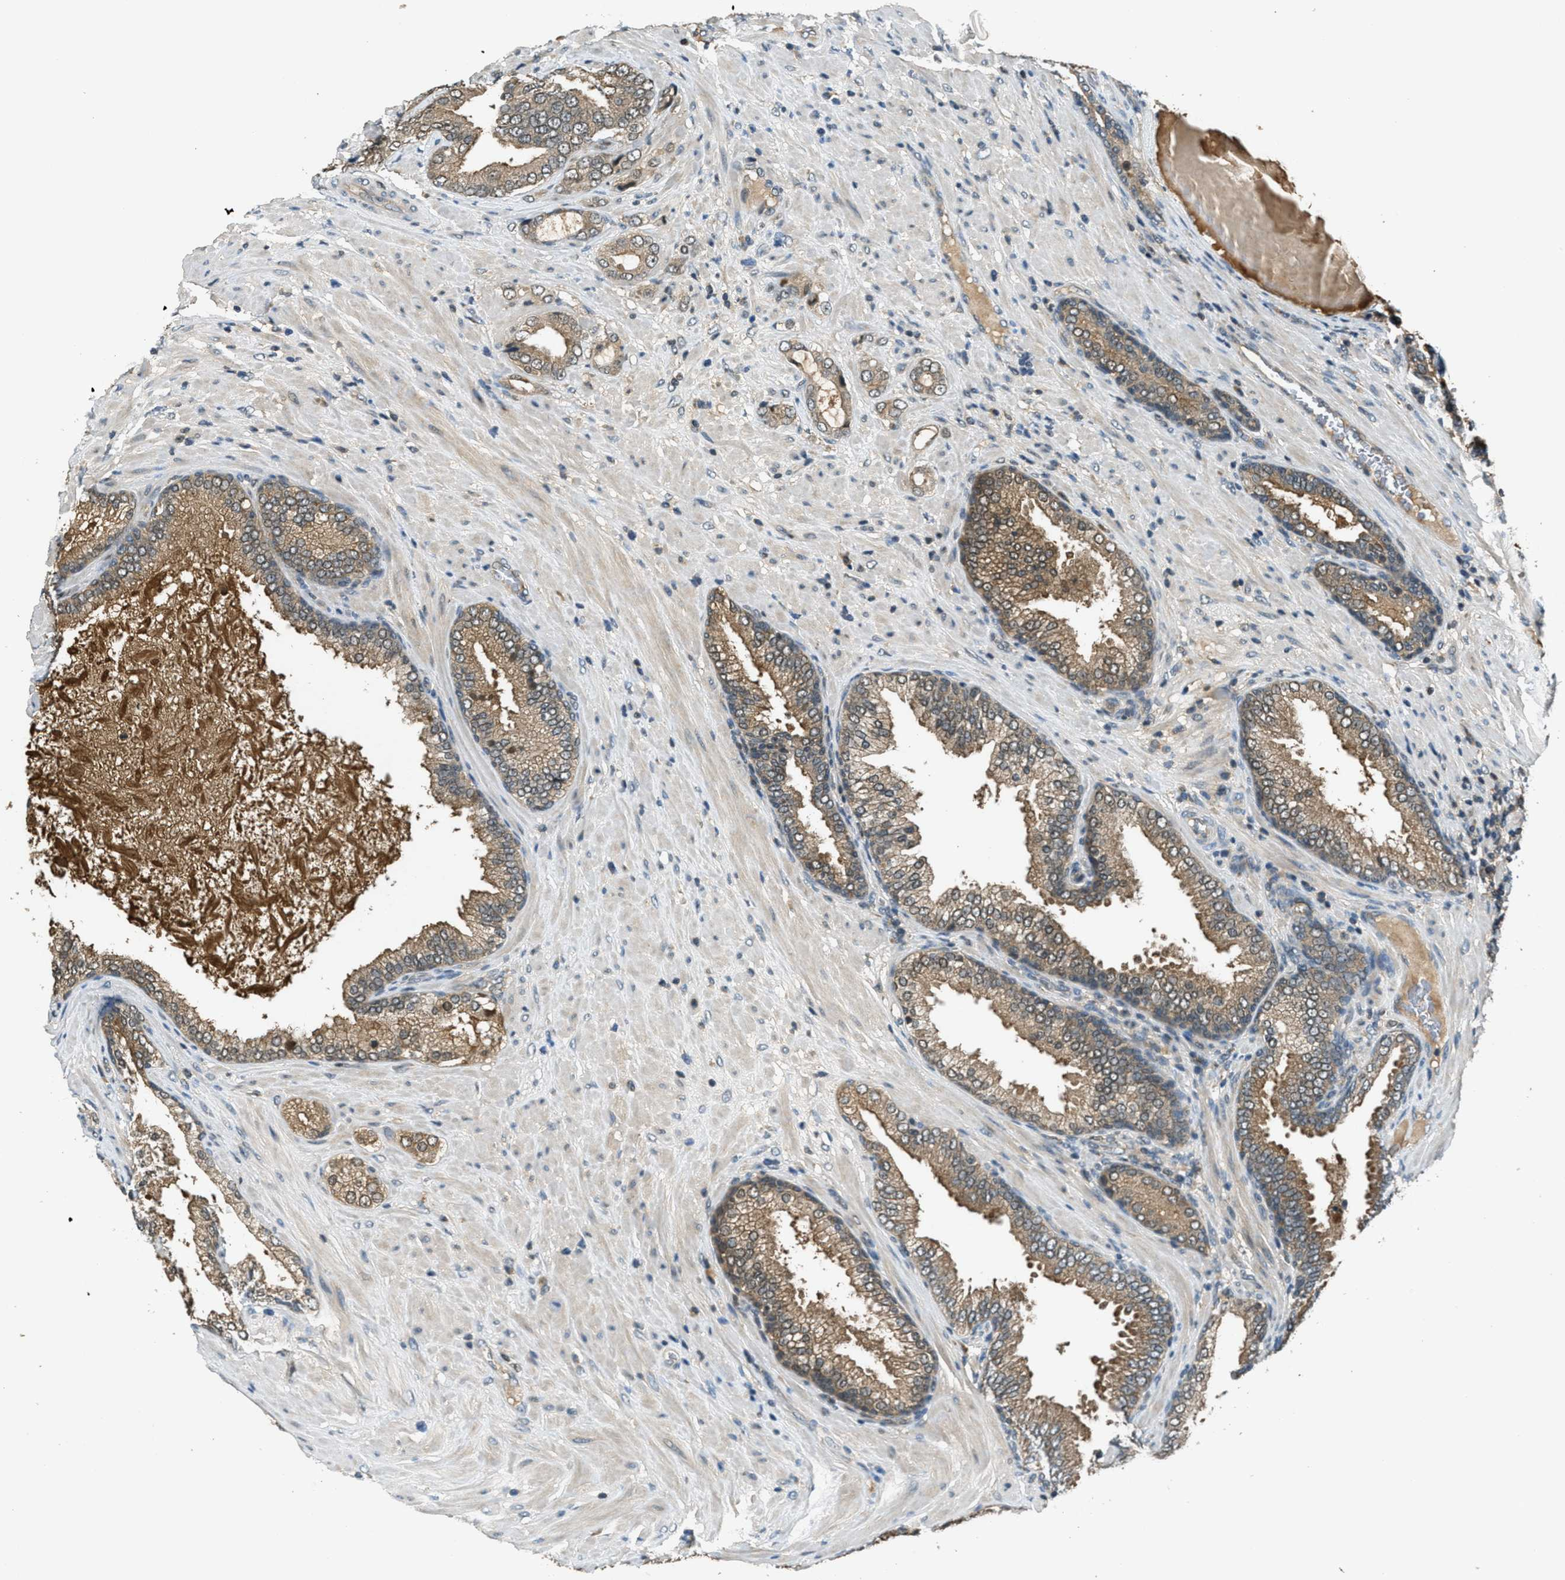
{"staining": {"intensity": "moderate", "quantity": ">75%", "location": "cytoplasmic/membranous"}, "tissue": "prostate cancer", "cell_type": "Tumor cells", "image_type": "cancer", "snomed": [{"axis": "morphology", "description": "Adenocarcinoma, High grade"}, {"axis": "topography", "description": "Prostate"}], "caption": "Moderate cytoplasmic/membranous protein positivity is identified in approximately >75% of tumor cells in adenocarcinoma (high-grade) (prostate). The protein of interest is stained brown, and the nuclei are stained in blue (DAB (3,3'-diaminobenzidine) IHC with brightfield microscopy, high magnification).", "gene": "DUSP6", "patient": {"sex": "male", "age": 50}}